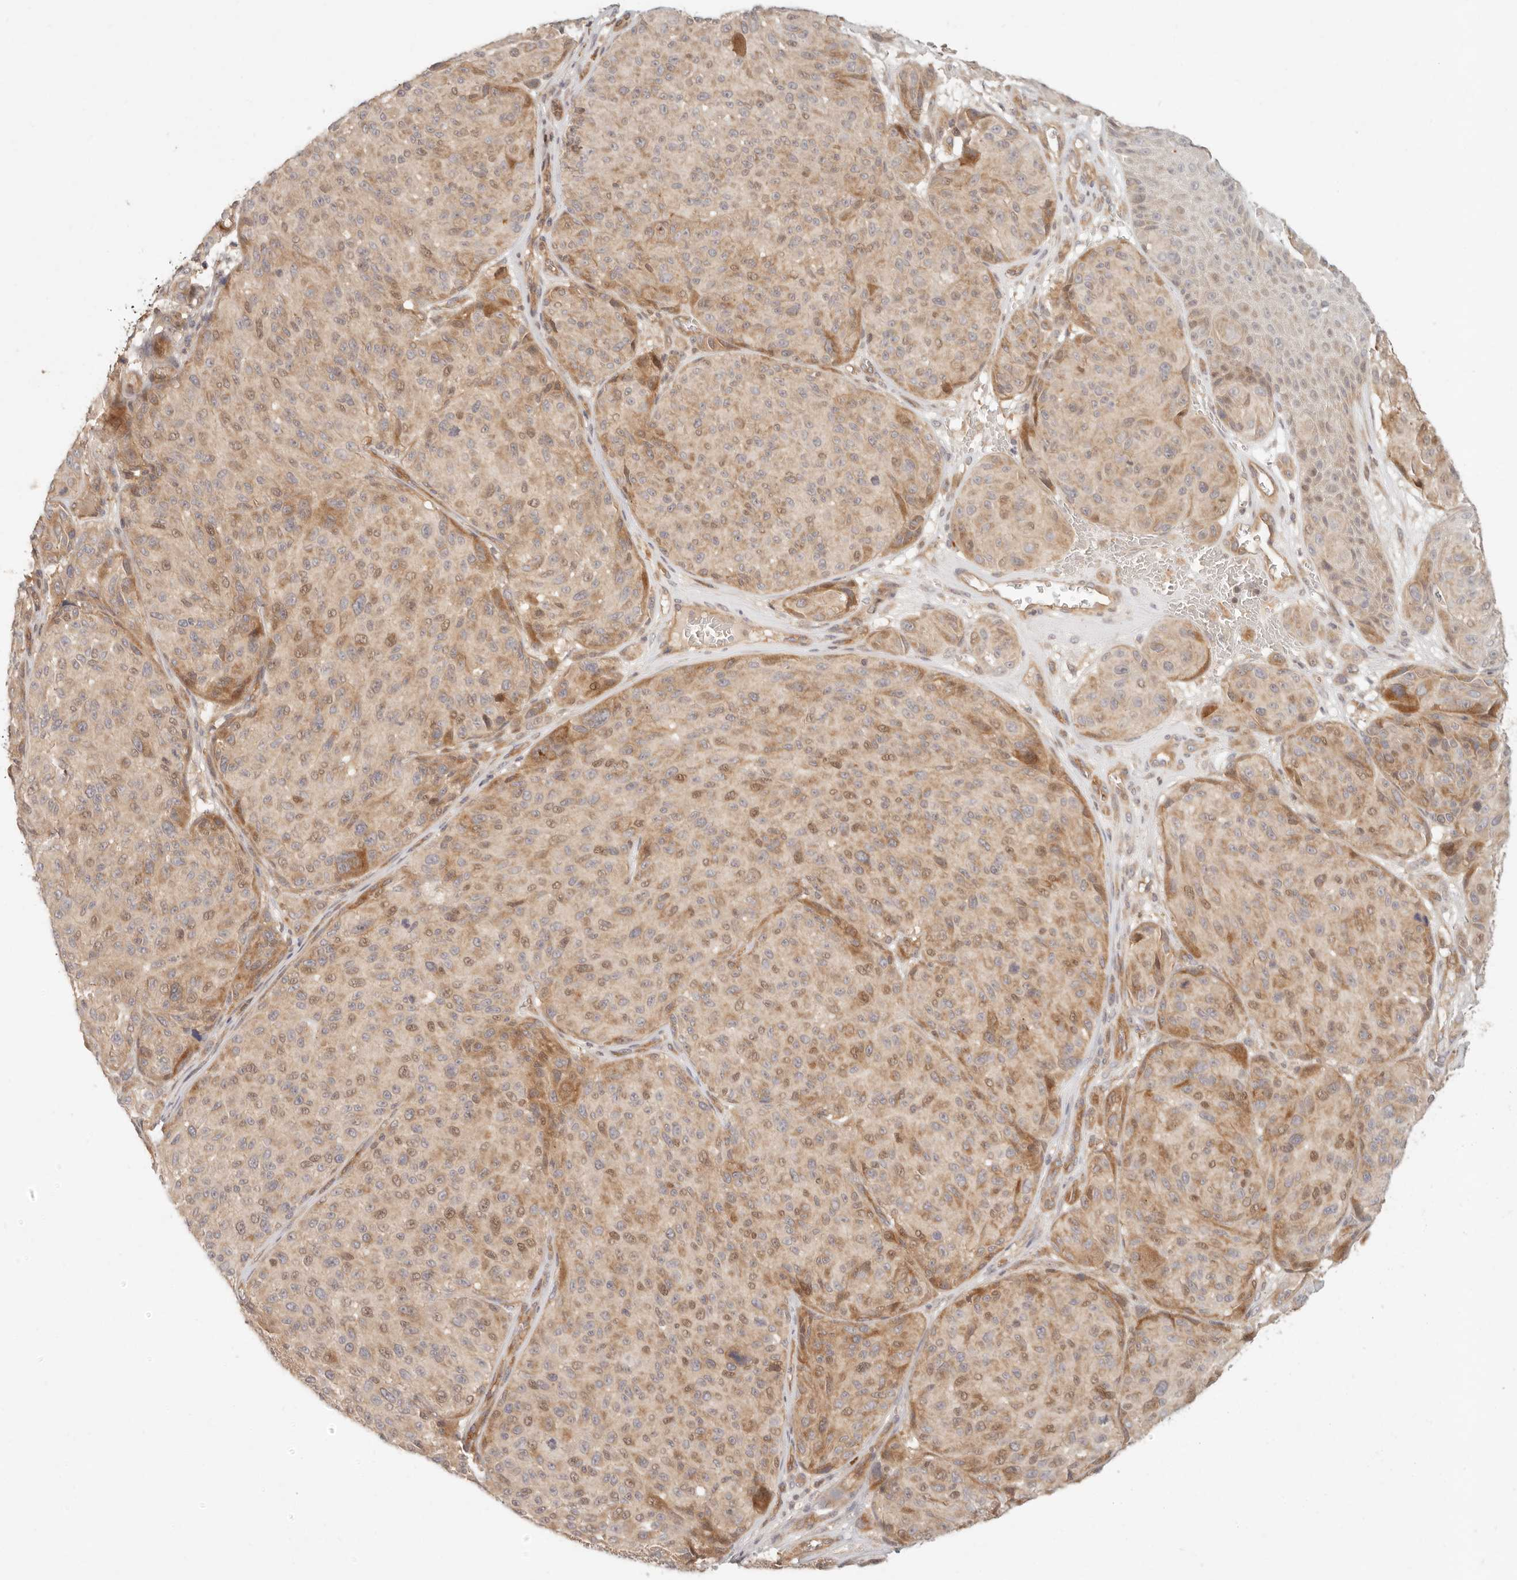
{"staining": {"intensity": "moderate", "quantity": "25%-75%", "location": "cytoplasmic/membranous,nuclear"}, "tissue": "melanoma", "cell_type": "Tumor cells", "image_type": "cancer", "snomed": [{"axis": "morphology", "description": "Malignant melanoma, NOS"}, {"axis": "topography", "description": "Skin"}], "caption": "Protein staining of melanoma tissue shows moderate cytoplasmic/membranous and nuclear staining in approximately 25%-75% of tumor cells.", "gene": "PPP1R3B", "patient": {"sex": "male", "age": 83}}